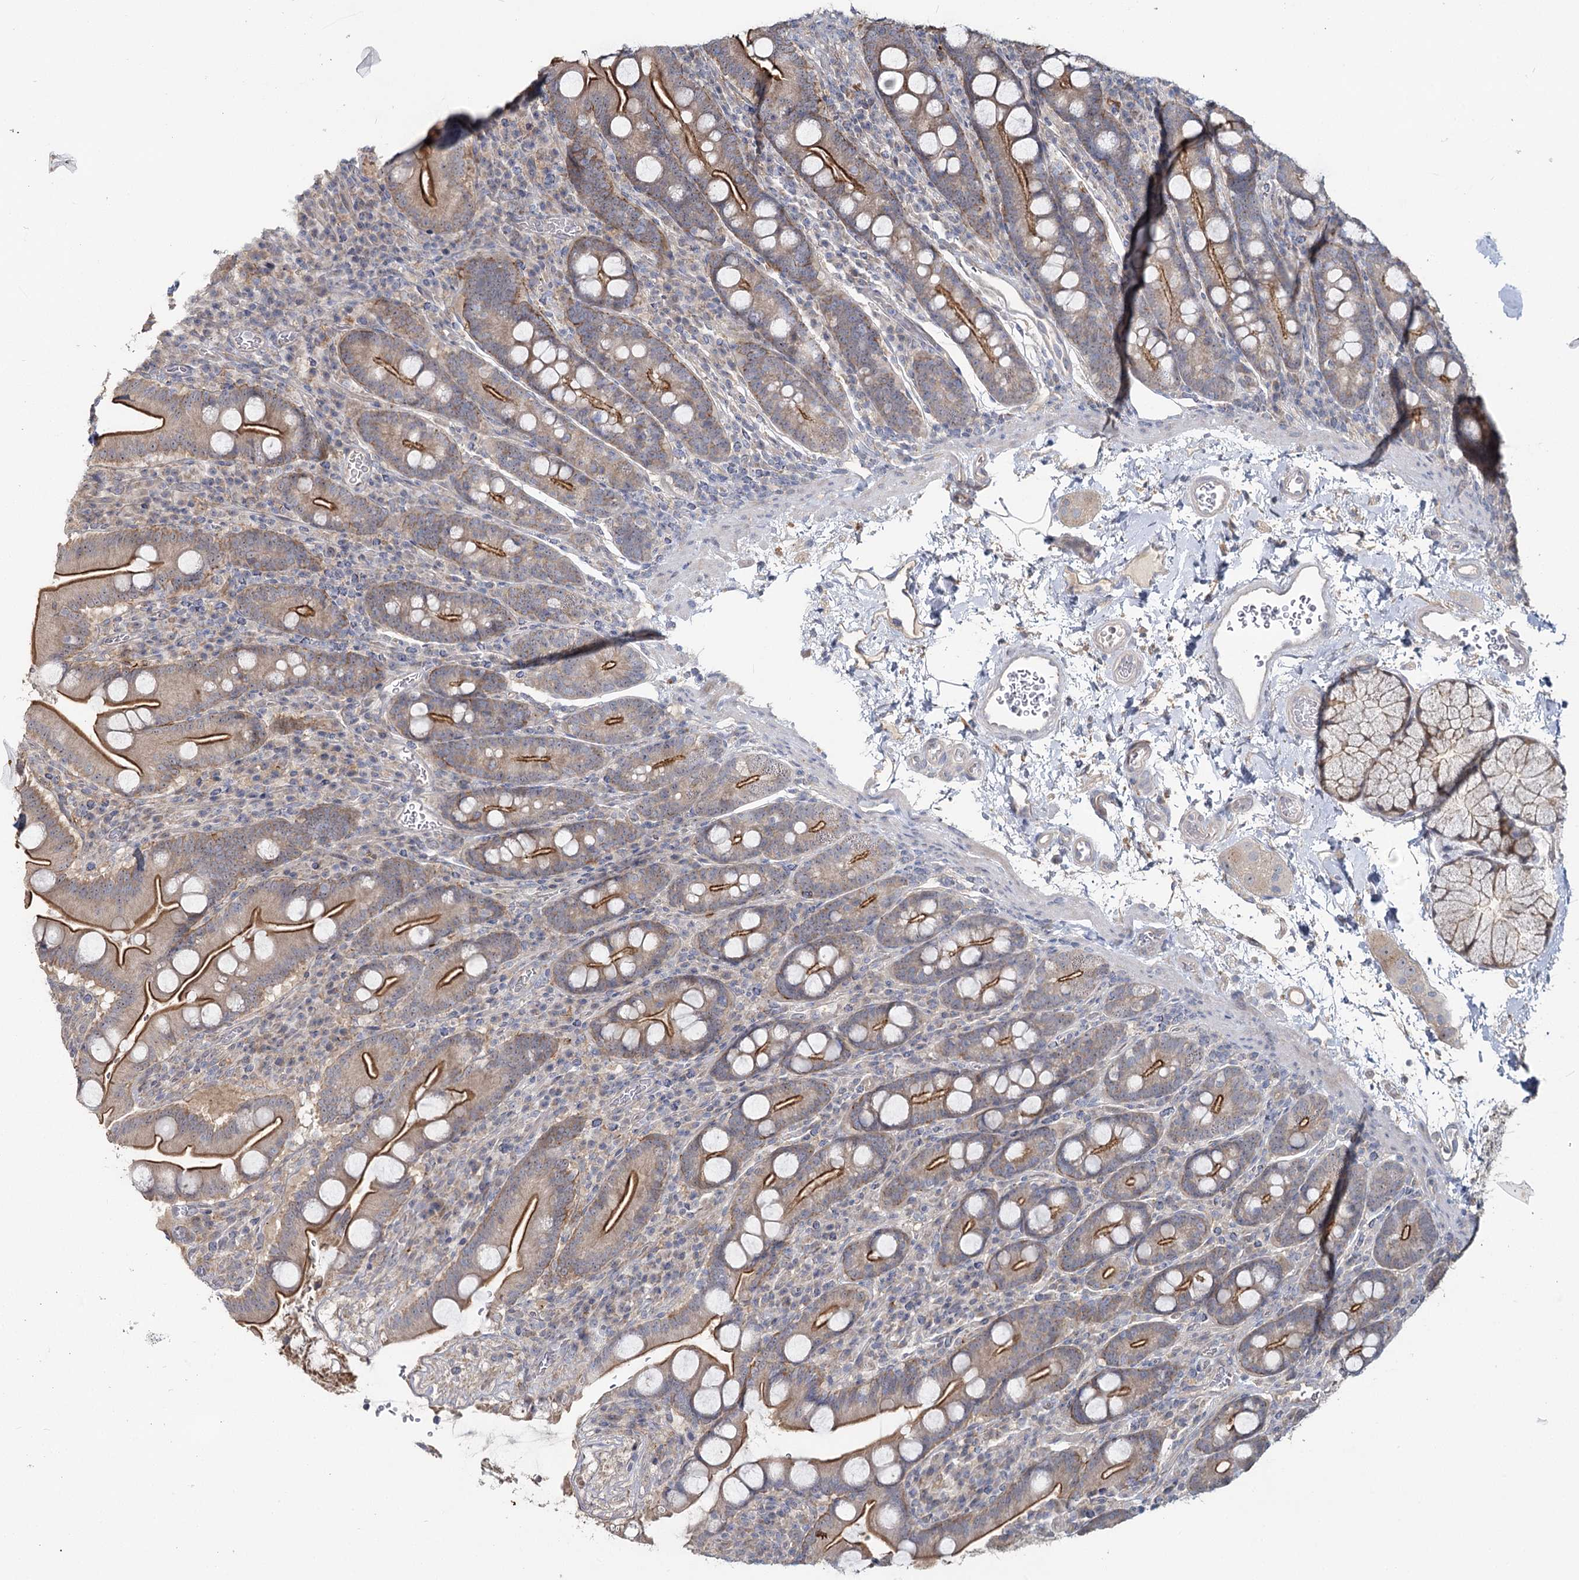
{"staining": {"intensity": "moderate", "quantity": ">75%", "location": "cytoplasmic/membranous"}, "tissue": "duodenum", "cell_type": "Glandular cells", "image_type": "normal", "snomed": [{"axis": "morphology", "description": "Normal tissue, NOS"}, {"axis": "topography", "description": "Duodenum"}], "caption": "A high-resolution image shows immunohistochemistry staining of normal duodenum, which exhibits moderate cytoplasmic/membranous staining in approximately >75% of glandular cells.", "gene": "ANGPTL5", "patient": {"sex": "male", "age": 35}}